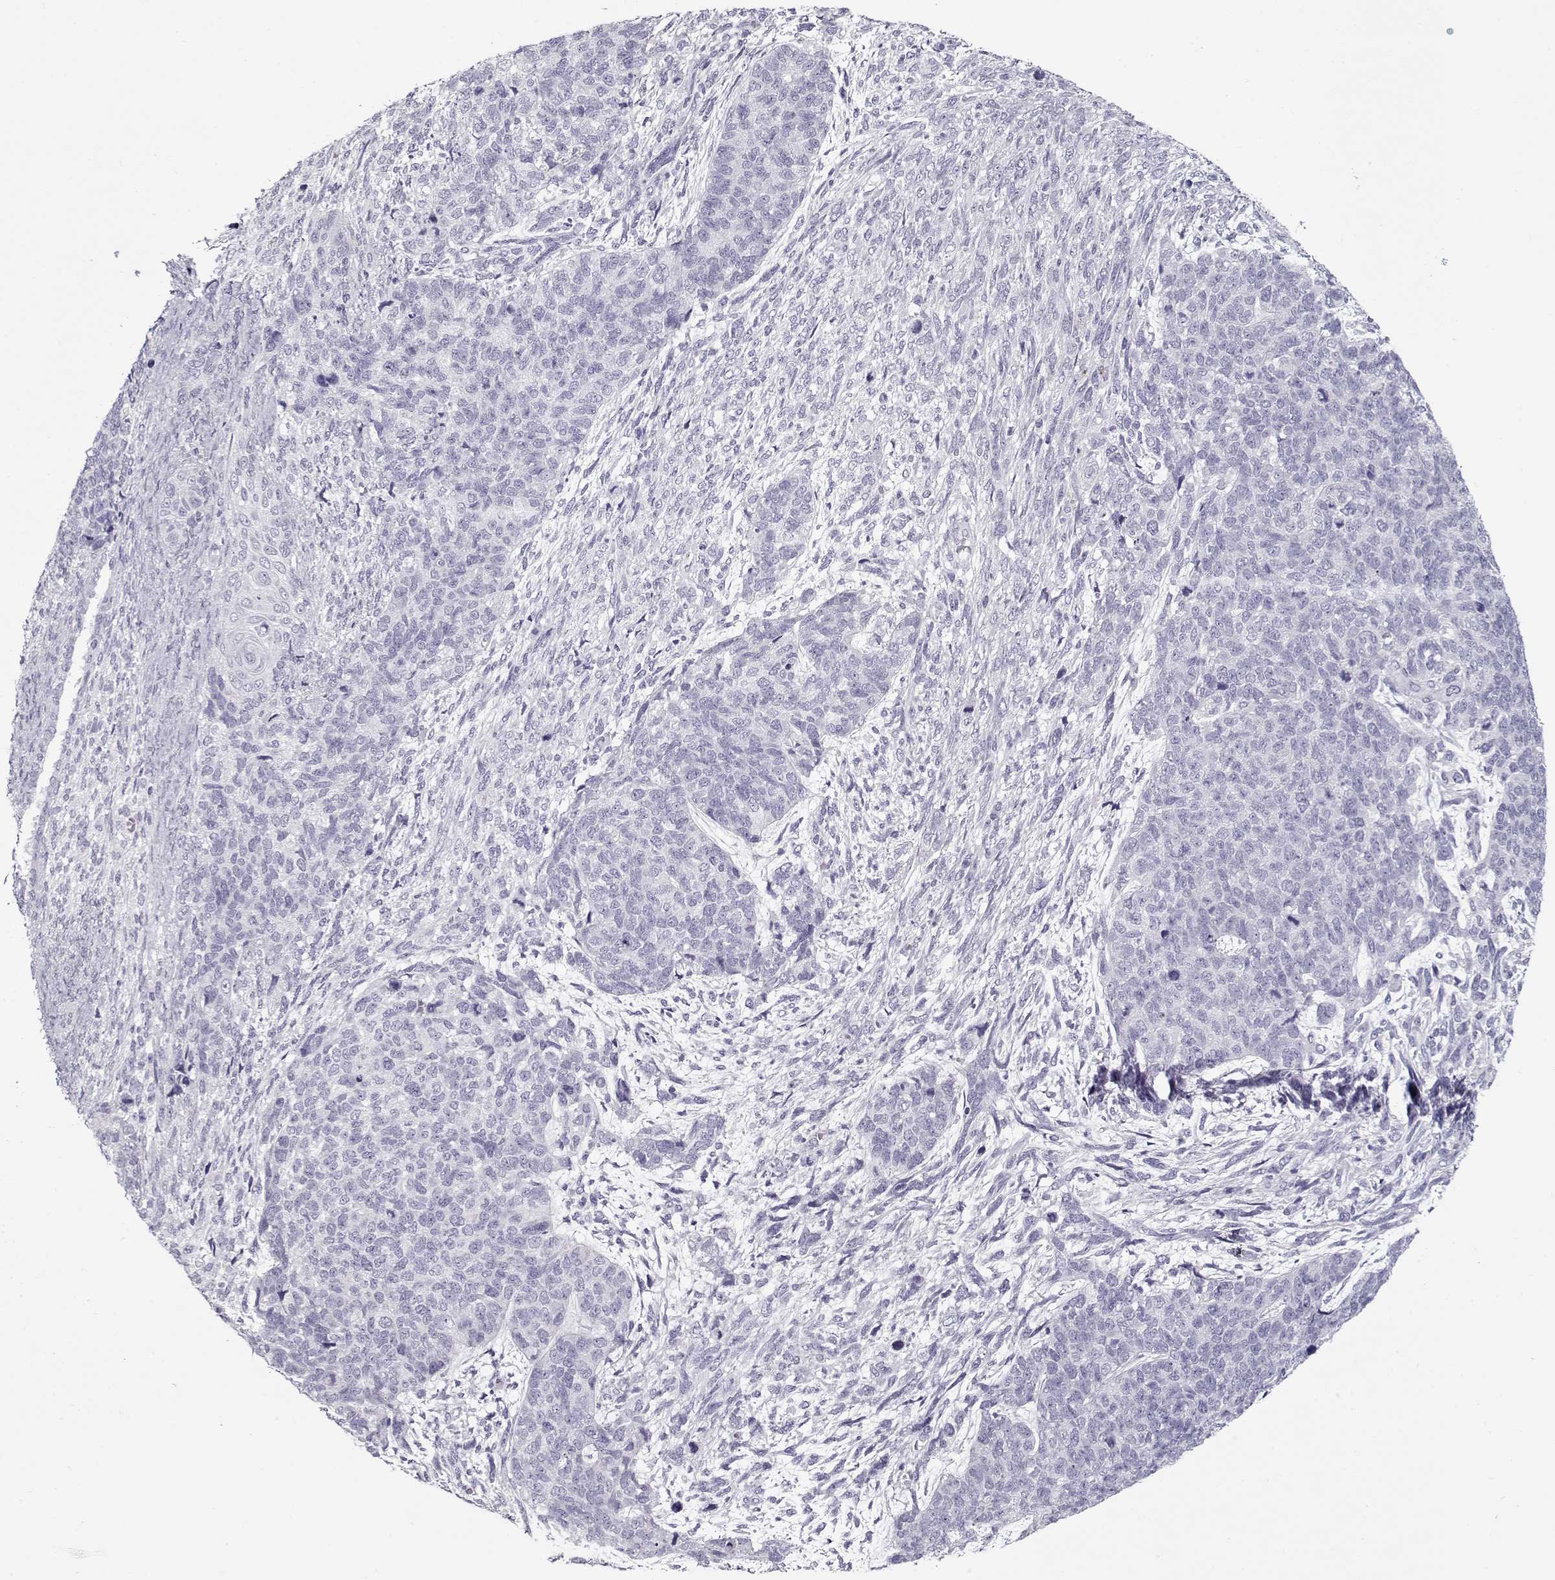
{"staining": {"intensity": "negative", "quantity": "none", "location": "none"}, "tissue": "cervical cancer", "cell_type": "Tumor cells", "image_type": "cancer", "snomed": [{"axis": "morphology", "description": "Squamous cell carcinoma, NOS"}, {"axis": "topography", "description": "Cervix"}], "caption": "This is an immunohistochemistry (IHC) micrograph of human cervical cancer. There is no expression in tumor cells.", "gene": "GAGE2A", "patient": {"sex": "female", "age": 63}}